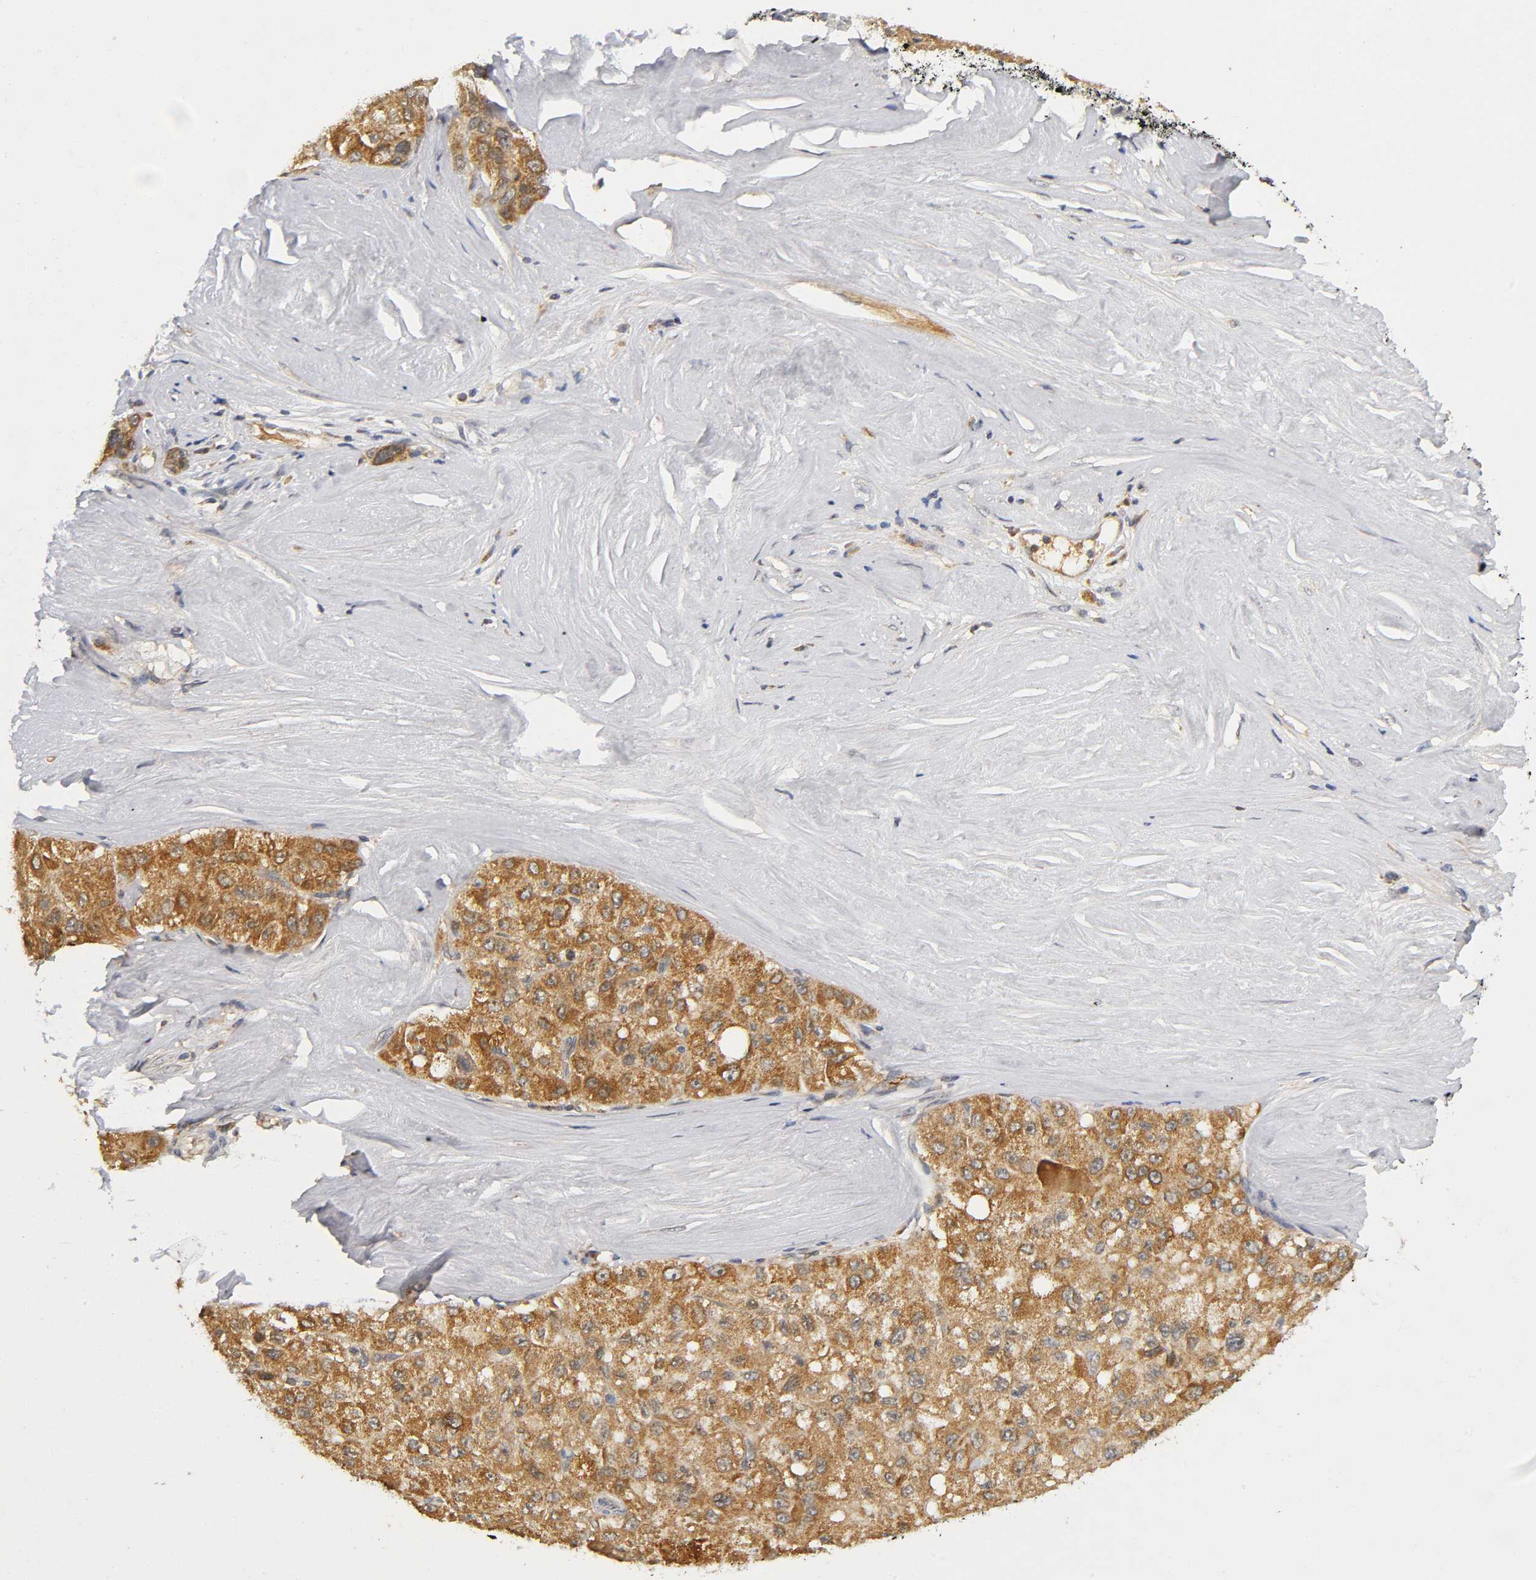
{"staining": {"intensity": "moderate", "quantity": ">75%", "location": "cytoplasmic/membranous"}, "tissue": "liver cancer", "cell_type": "Tumor cells", "image_type": "cancer", "snomed": [{"axis": "morphology", "description": "Carcinoma, Hepatocellular, NOS"}, {"axis": "topography", "description": "Liver"}], "caption": "Approximately >75% of tumor cells in hepatocellular carcinoma (liver) demonstrate moderate cytoplasmic/membranous protein staining as visualized by brown immunohistochemical staining.", "gene": "NRP1", "patient": {"sex": "male", "age": 80}}